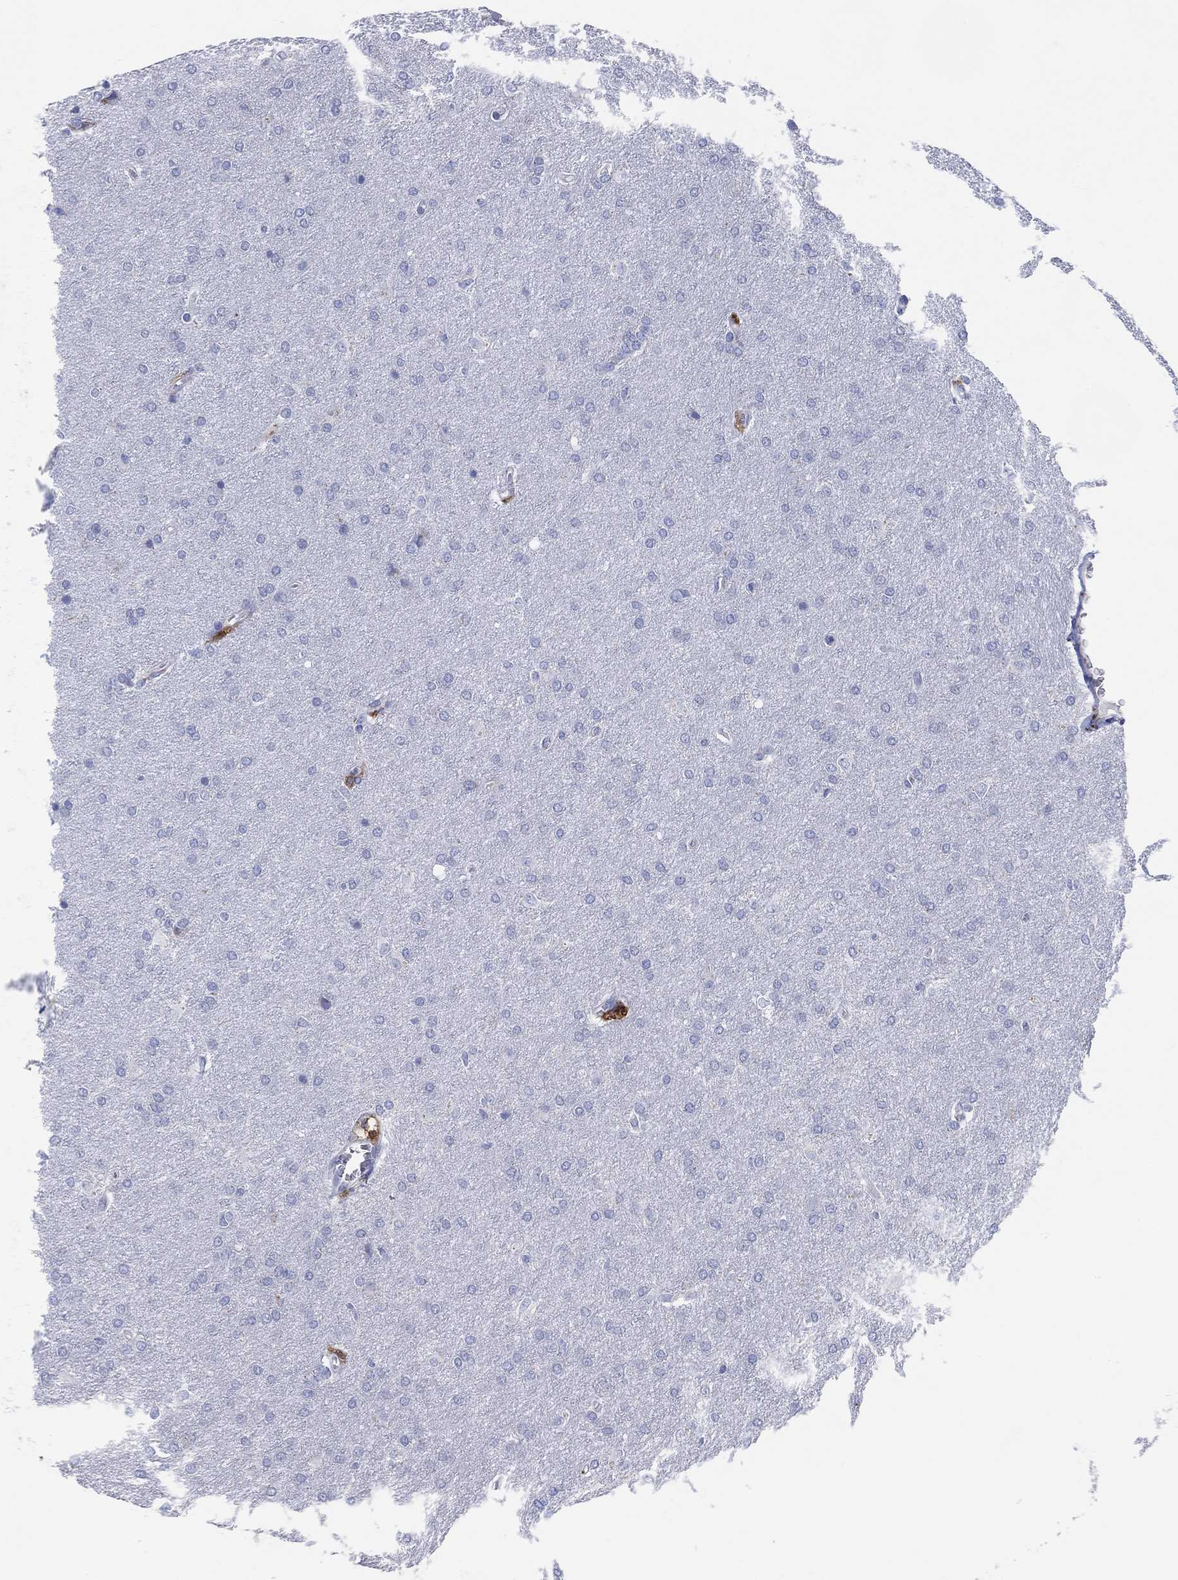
{"staining": {"intensity": "negative", "quantity": "none", "location": "none"}, "tissue": "glioma", "cell_type": "Tumor cells", "image_type": "cancer", "snomed": [{"axis": "morphology", "description": "Glioma, malignant, Low grade"}, {"axis": "topography", "description": "Brain"}], "caption": "DAB immunohistochemical staining of human low-grade glioma (malignant) shows no significant expression in tumor cells. (DAB (3,3'-diaminobenzidine) immunohistochemistry (IHC) with hematoxylin counter stain).", "gene": "GALNS", "patient": {"sex": "female", "age": 32}}